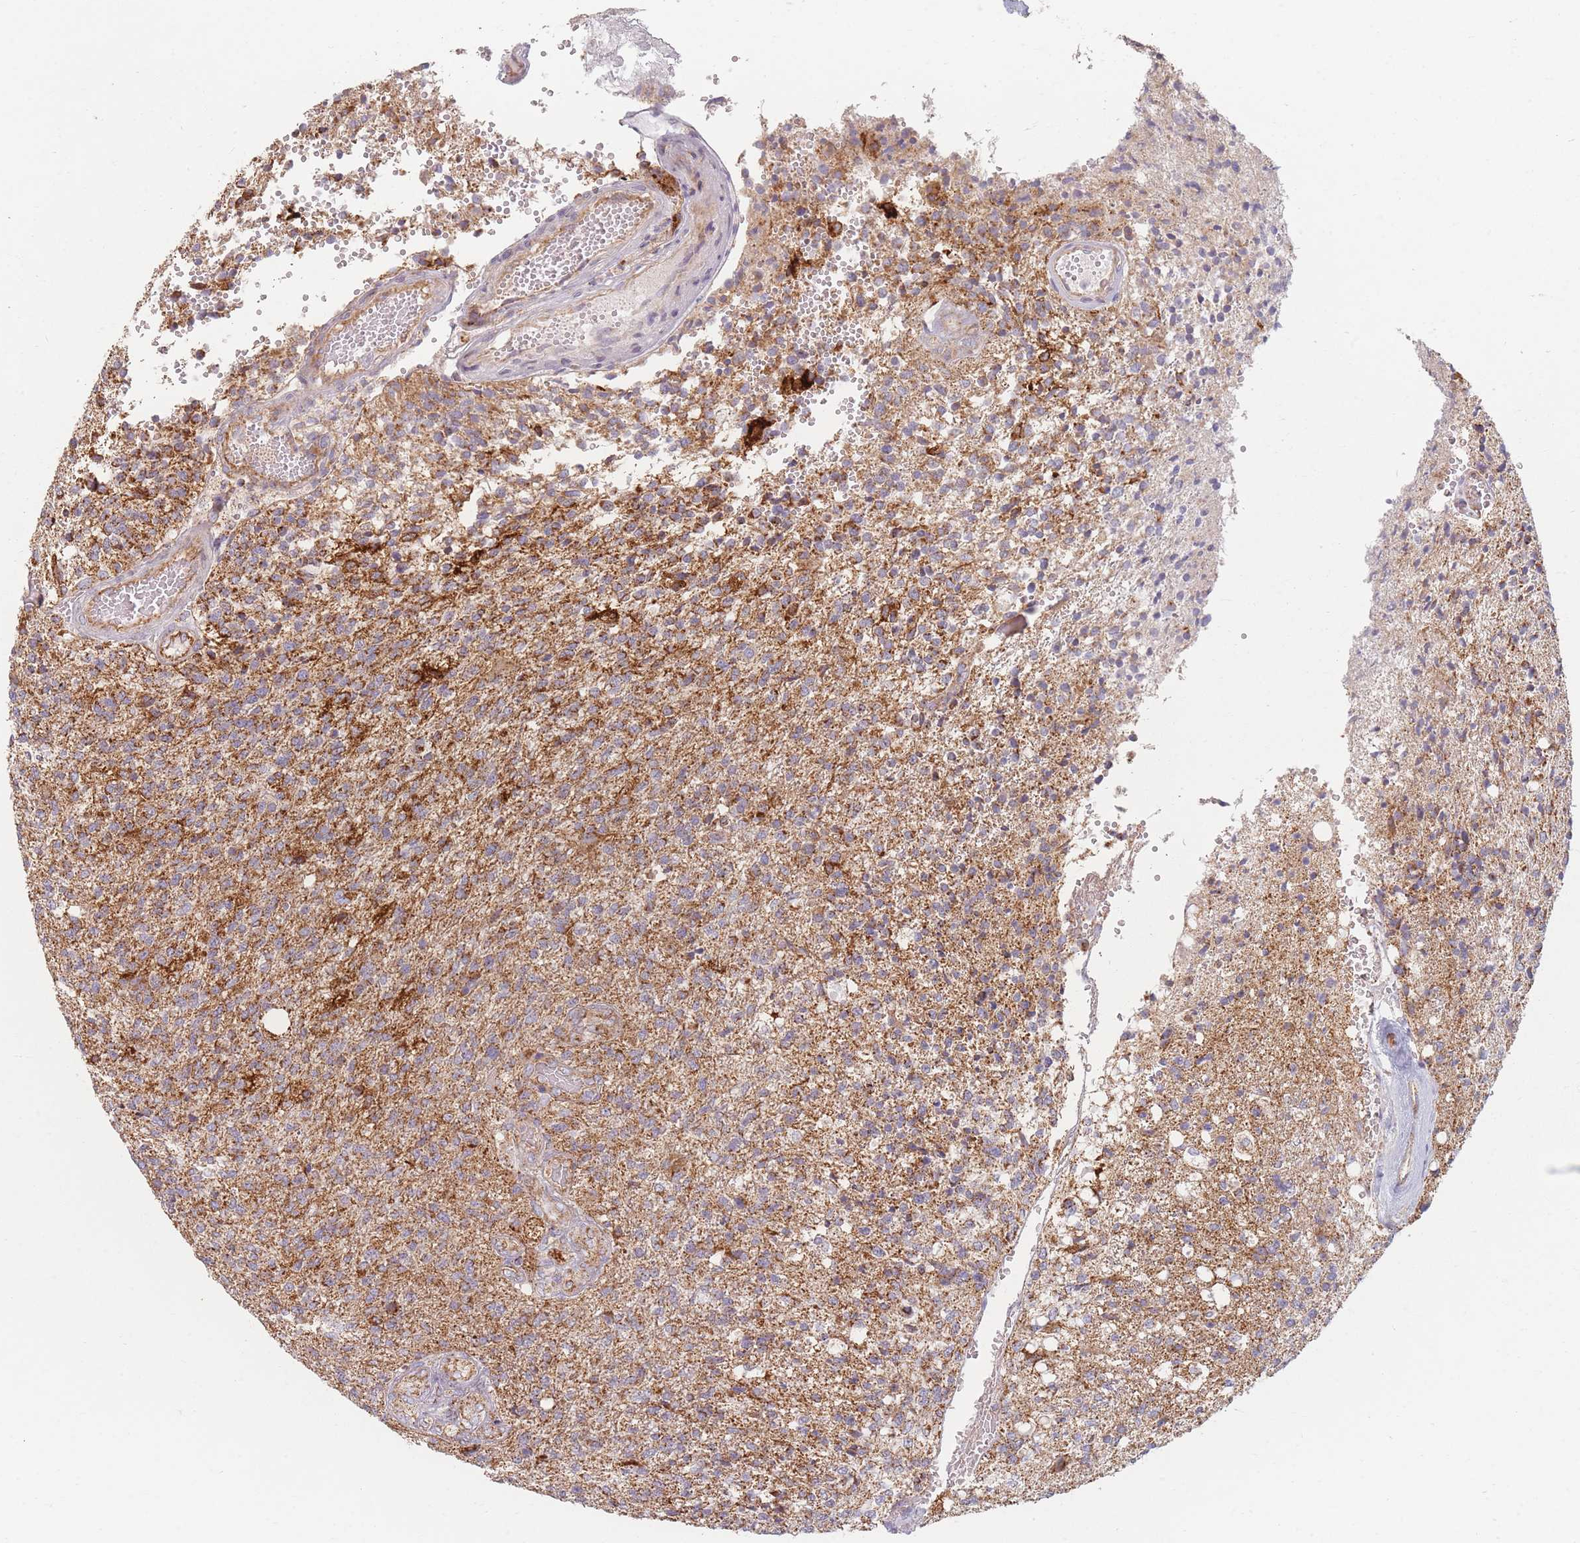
{"staining": {"intensity": "moderate", "quantity": "25%-75%", "location": "cytoplasmic/membranous"}, "tissue": "glioma", "cell_type": "Tumor cells", "image_type": "cancer", "snomed": [{"axis": "morphology", "description": "Glioma, malignant, High grade"}, {"axis": "topography", "description": "Brain"}], "caption": "Malignant glioma (high-grade) was stained to show a protein in brown. There is medium levels of moderate cytoplasmic/membranous expression in approximately 25%-75% of tumor cells.", "gene": "ESRP2", "patient": {"sex": "male", "age": 56}}